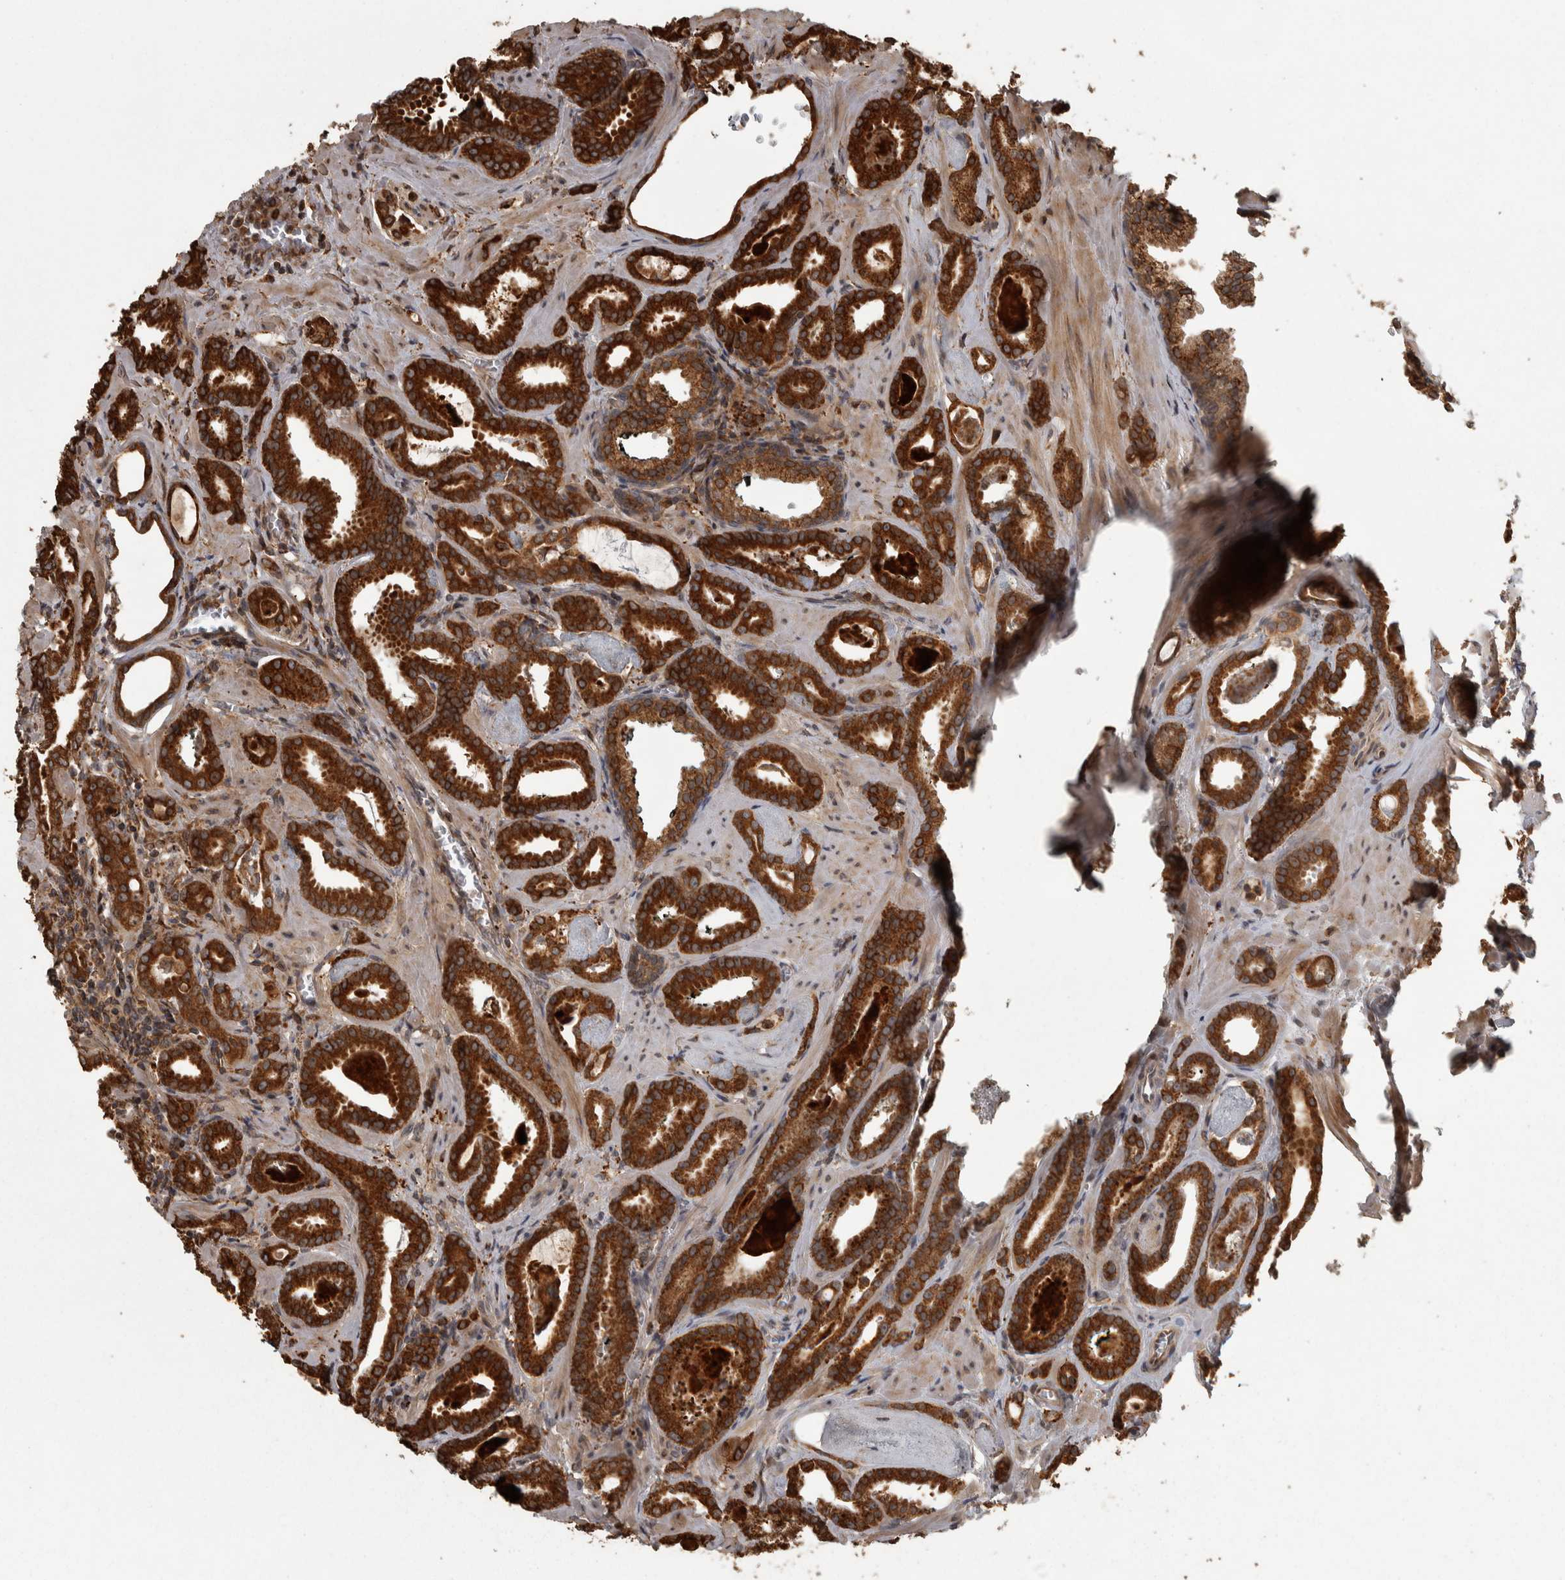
{"staining": {"intensity": "strong", "quantity": ">75%", "location": "cytoplasmic/membranous"}, "tissue": "prostate cancer", "cell_type": "Tumor cells", "image_type": "cancer", "snomed": [{"axis": "morphology", "description": "Adenocarcinoma, Low grade"}, {"axis": "topography", "description": "Prostate"}], "caption": "Protein expression analysis of human adenocarcinoma (low-grade) (prostate) reveals strong cytoplasmic/membranous staining in approximately >75% of tumor cells.", "gene": "AGBL3", "patient": {"sex": "male", "age": 53}}